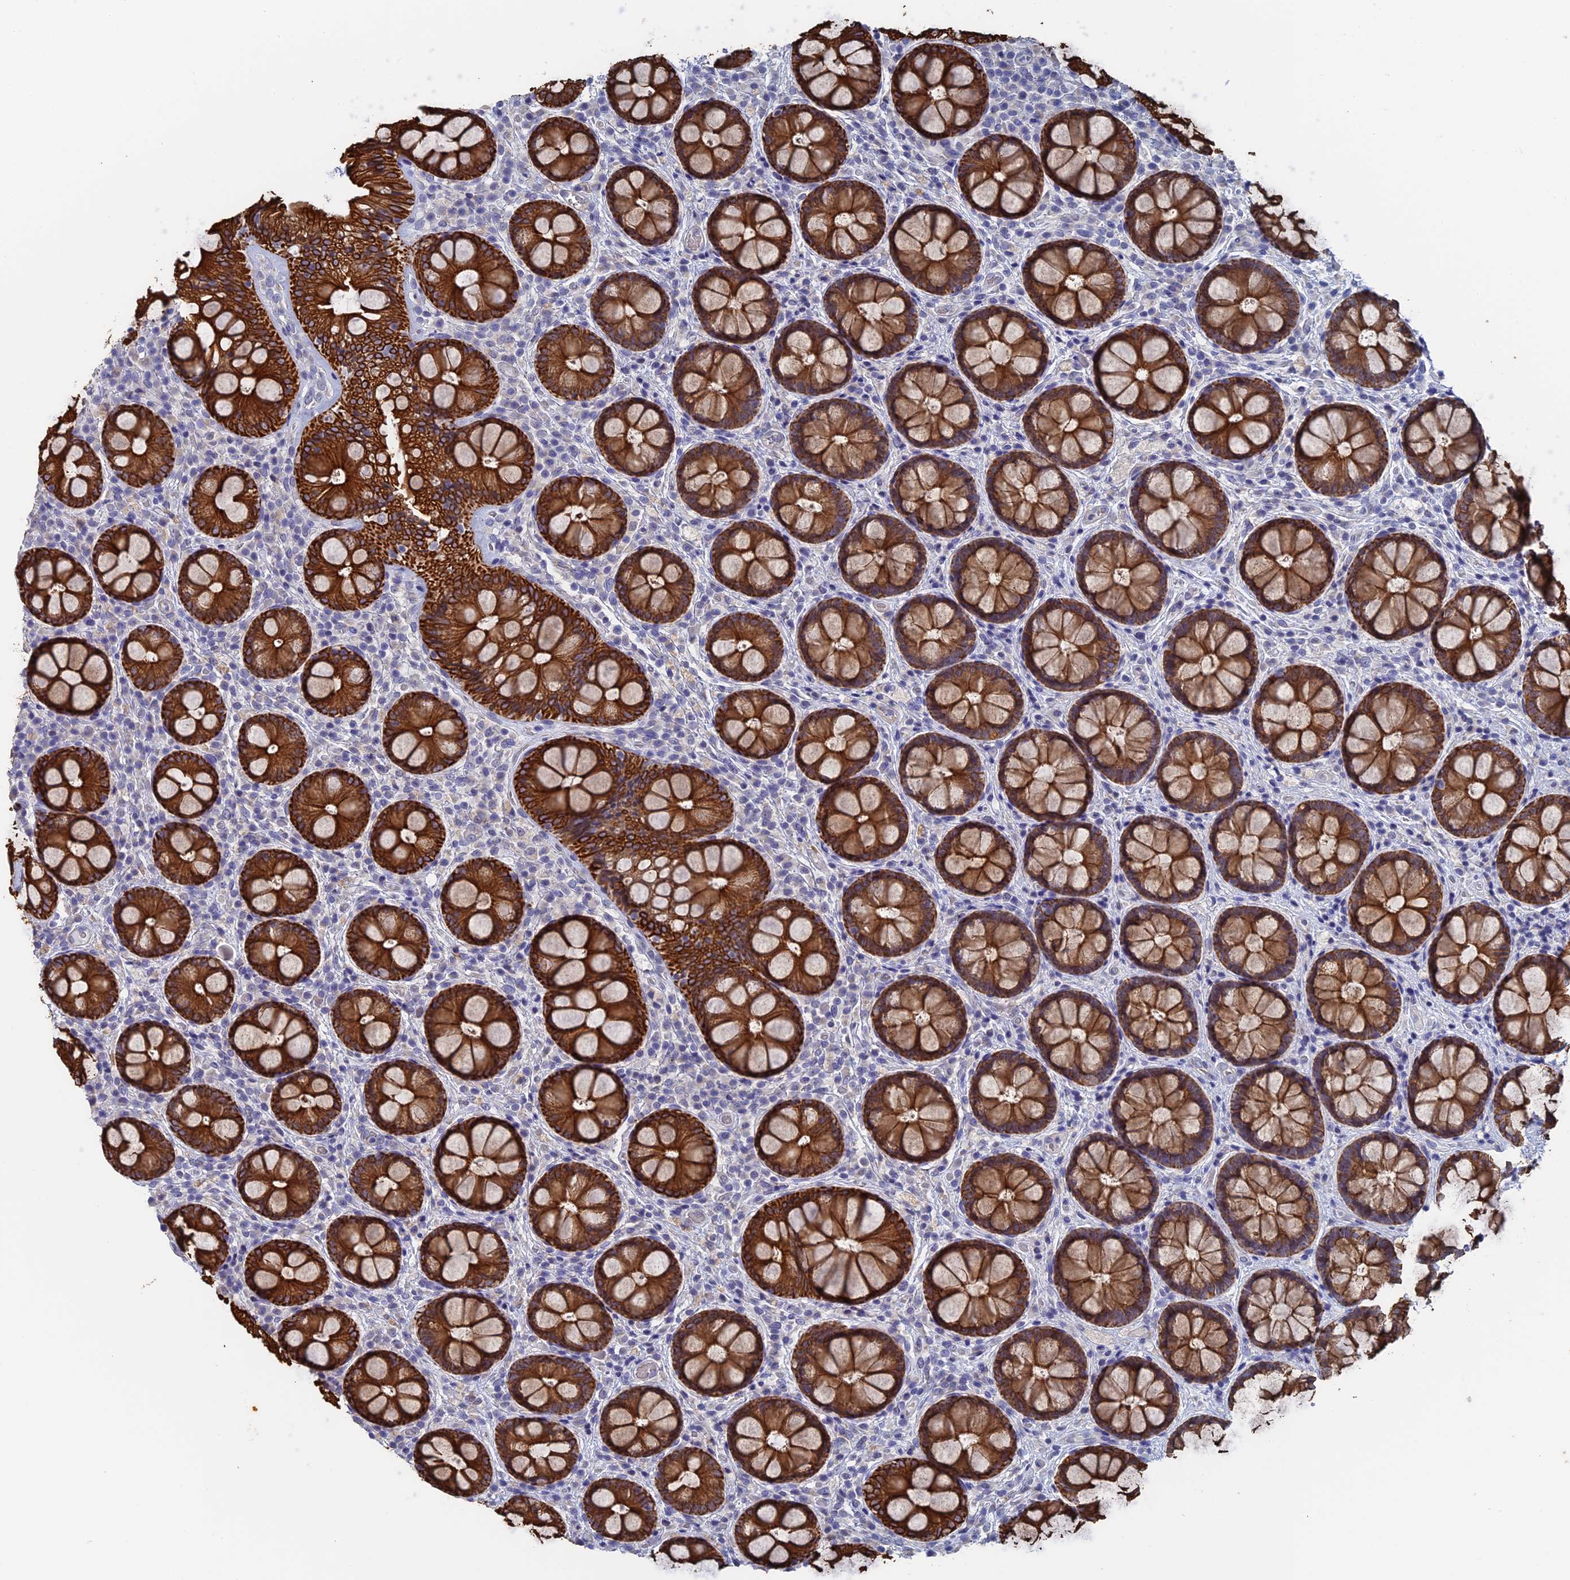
{"staining": {"intensity": "strong", "quantity": ">75%", "location": "cytoplasmic/membranous"}, "tissue": "rectum", "cell_type": "Glandular cells", "image_type": "normal", "snomed": [{"axis": "morphology", "description": "Normal tissue, NOS"}, {"axis": "topography", "description": "Rectum"}], "caption": "A high-resolution photomicrograph shows immunohistochemistry (IHC) staining of benign rectum, which exhibits strong cytoplasmic/membranous positivity in about >75% of glandular cells.", "gene": "SRFBP1", "patient": {"sex": "male", "age": 83}}